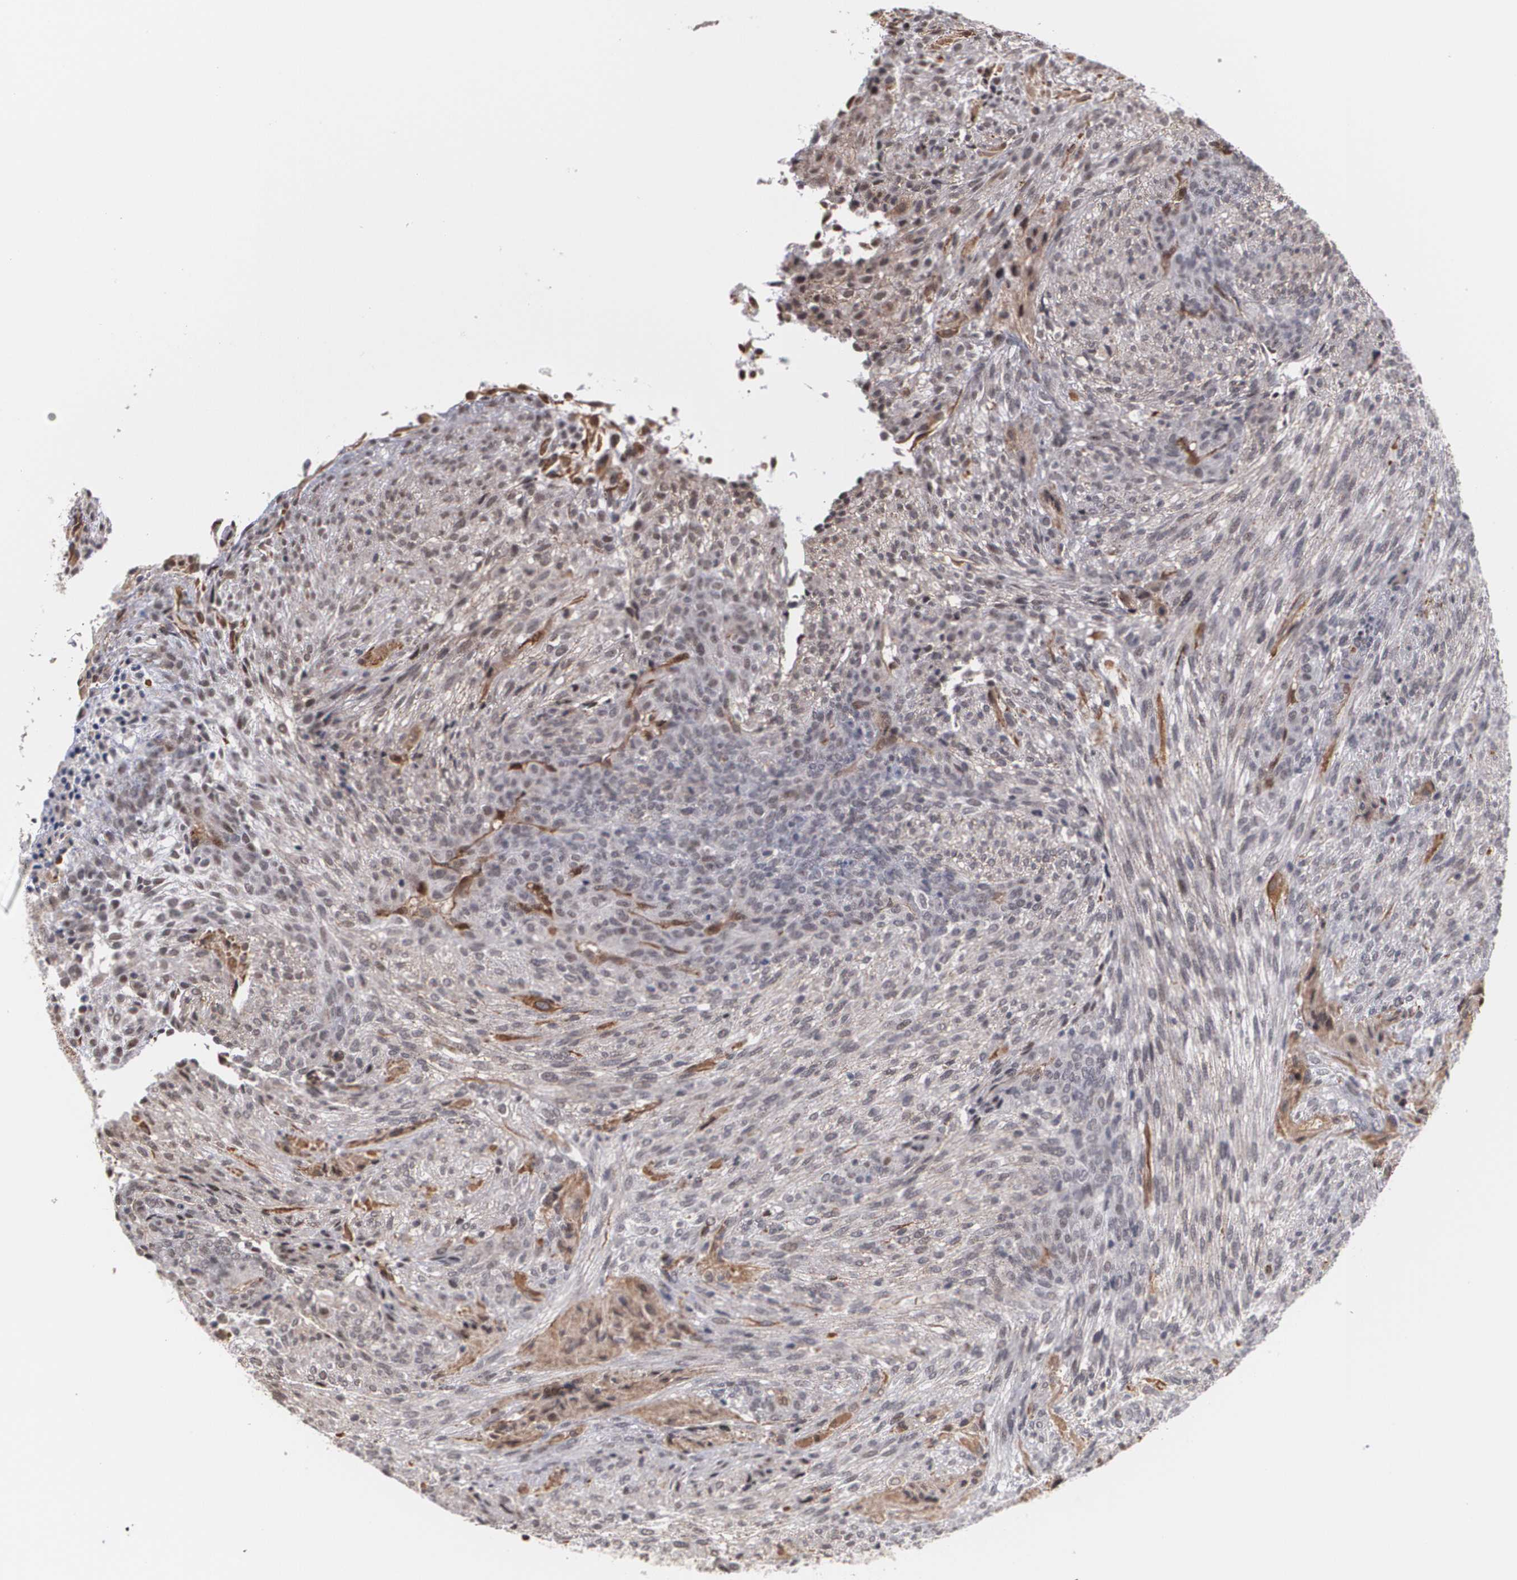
{"staining": {"intensity": "weak", "quantity": "25%-75%", "location": "cytoplasmic/membranous"}, "tissue": "glioma", "cell_type": "Tumor cells", "image_type": "cancer", "snomed": [{"axis": "morphology", "description": "Glioma, malignant, High grade"}, {"axis": "topography", "description": "Cerebral cortex"}], "caption": "Immunohistochemistry (IHC) histopathology image of neoplastic tissue: glioma stained using immunohistochemistry (IHC) demonstrates low levels of weak protein expression localized specifically in the cytoplasmic/membranous of tumor cells, appearing as a cytoplasmic/membranous brown color.", "gene": "ZNF75A", "patient": {"sex": "female", "age": 55}}